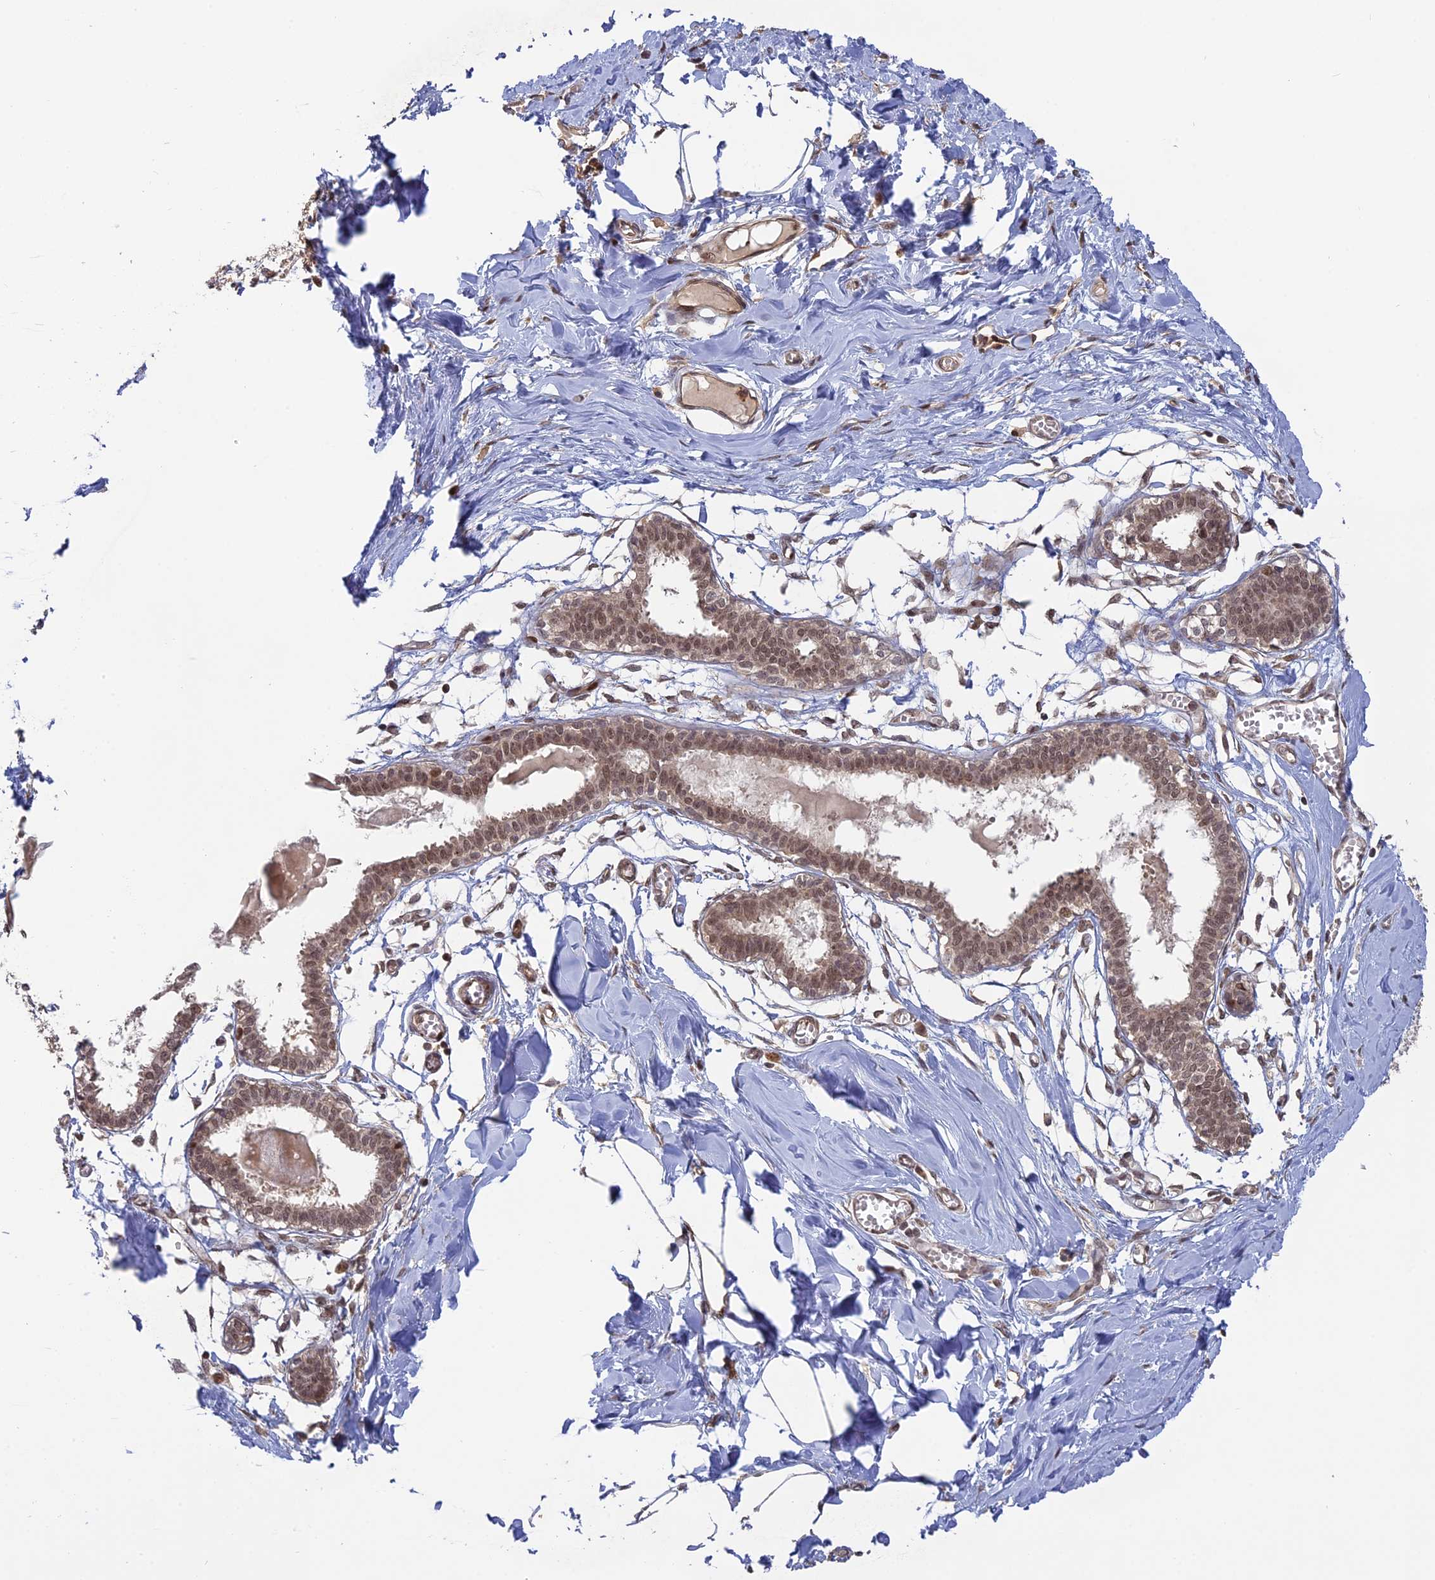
{"staining": {"intensity": "negative", "quantity": "none", "location": "none"}, "tissue": "breast", "cell_type": "Adipocytes", "image_type": "normal", "snomed": [{"axis": "morphology", "description": "Normal tissue, NOS"}, {"axis": "topography", "description": "Breast"}], "caption": "A photomicrograph of human breast is negative for staining in adipocytes. The staining was performed using DAB (3,3'-diaminobenzidine) to visualize the protein expression in brown, while the nuclei were stained in blue with hematoxylin (Magnification: 20x).", "gene": "PKIG", "patient": {"sex": "female", "age": 27}}